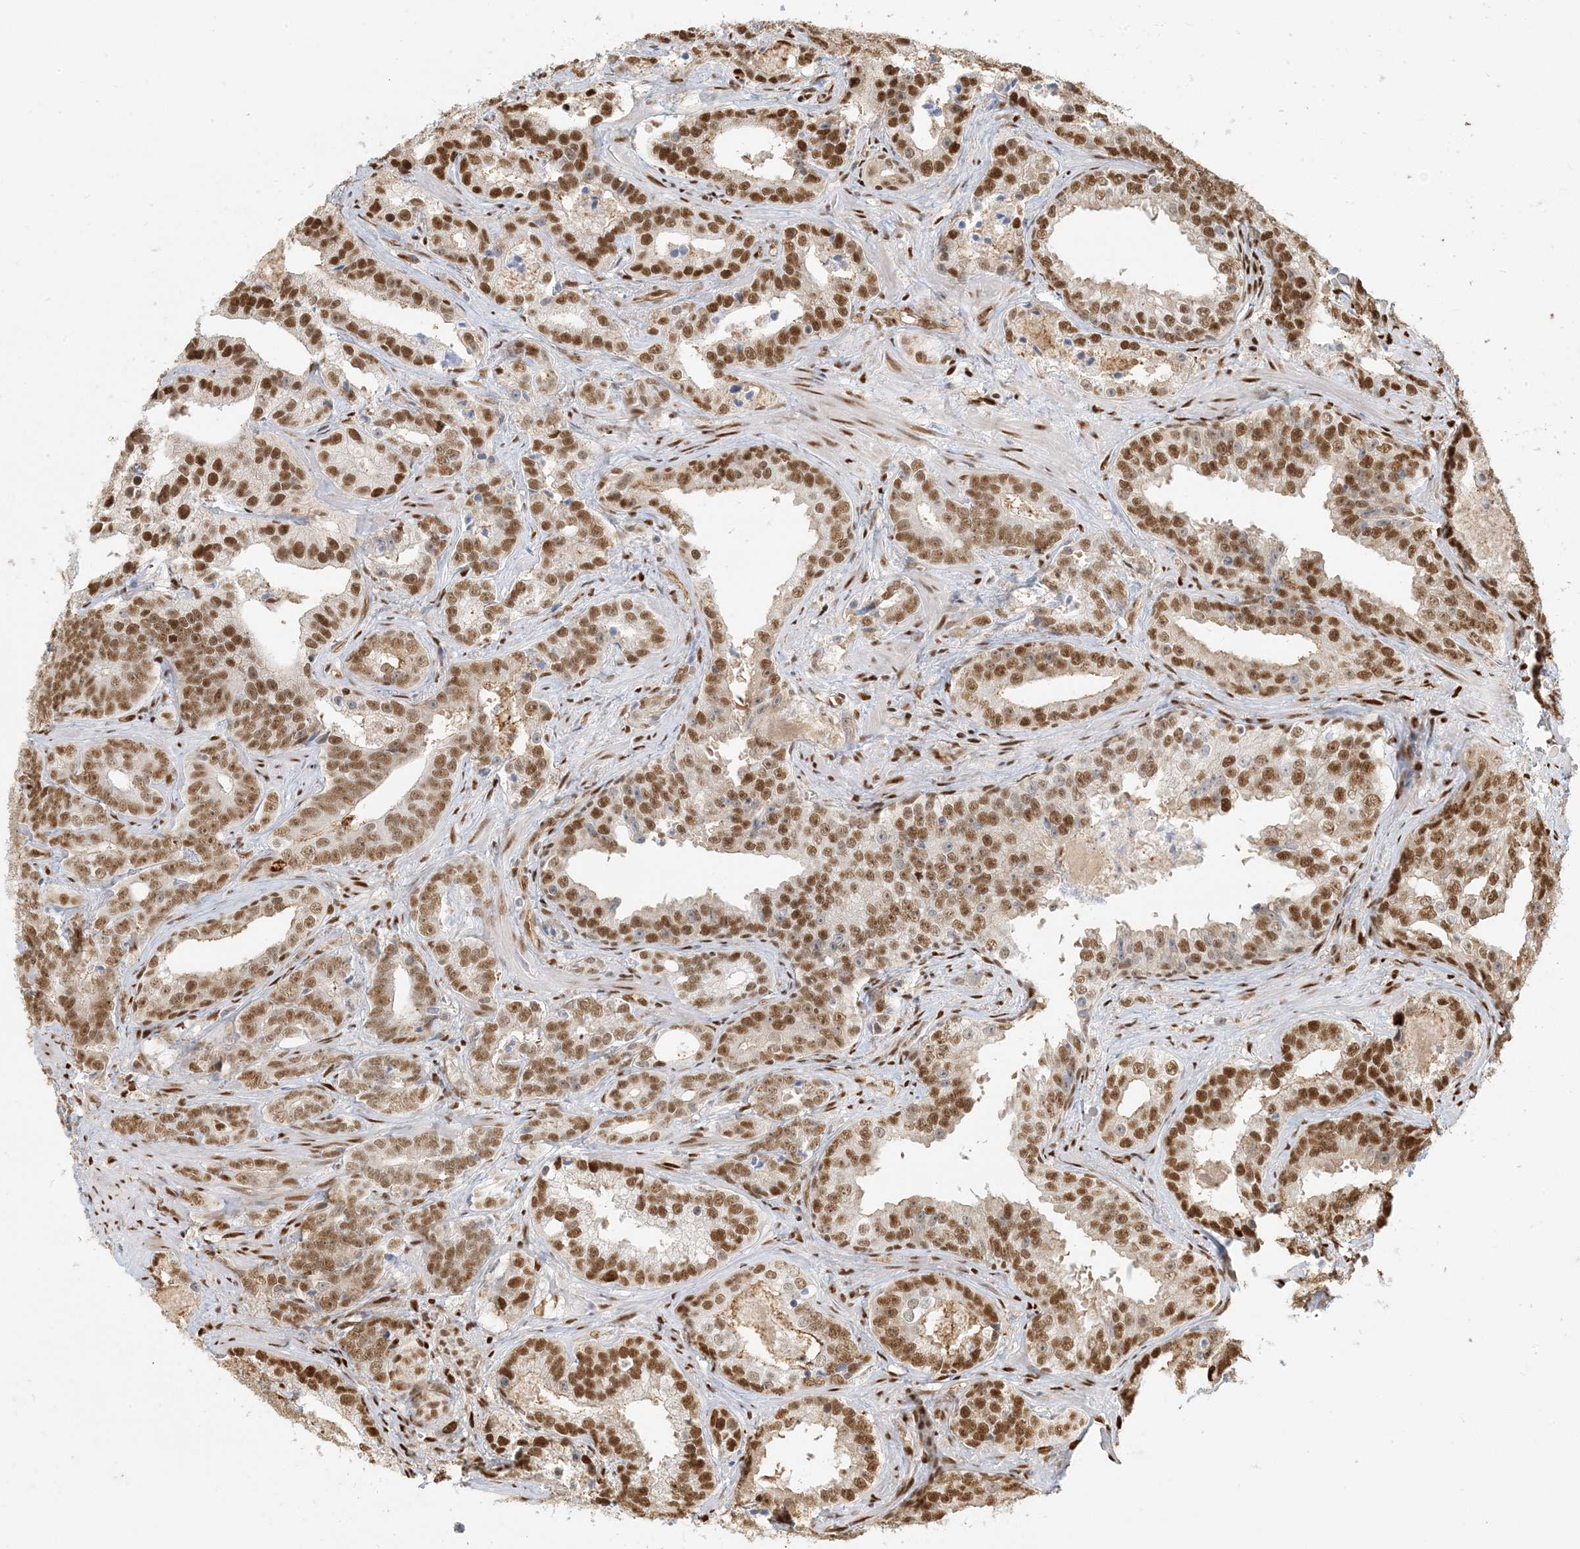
{"staining": {"intensity": "moderate", "quantity": ">75%", "location": "cytoplasmic/membranous,nuclear"}, "tissue": "prostate cancer", "cell_type": "Tumor cells", "image_type": "cancer", "snomed": [{"axis": "morphology", "description": "Adenocarcinoma, High grade"}, {"axis": "topography", "description": "Prostate"}], "caption": "Immunohistochemical staining of prostate cancer displays medium levels of moderate cytoplasmic/membranous and nuclear expression in about >75% of tumor cells.", "gene": "CKS2", "patient": {"sex": "male", "age": 62}}